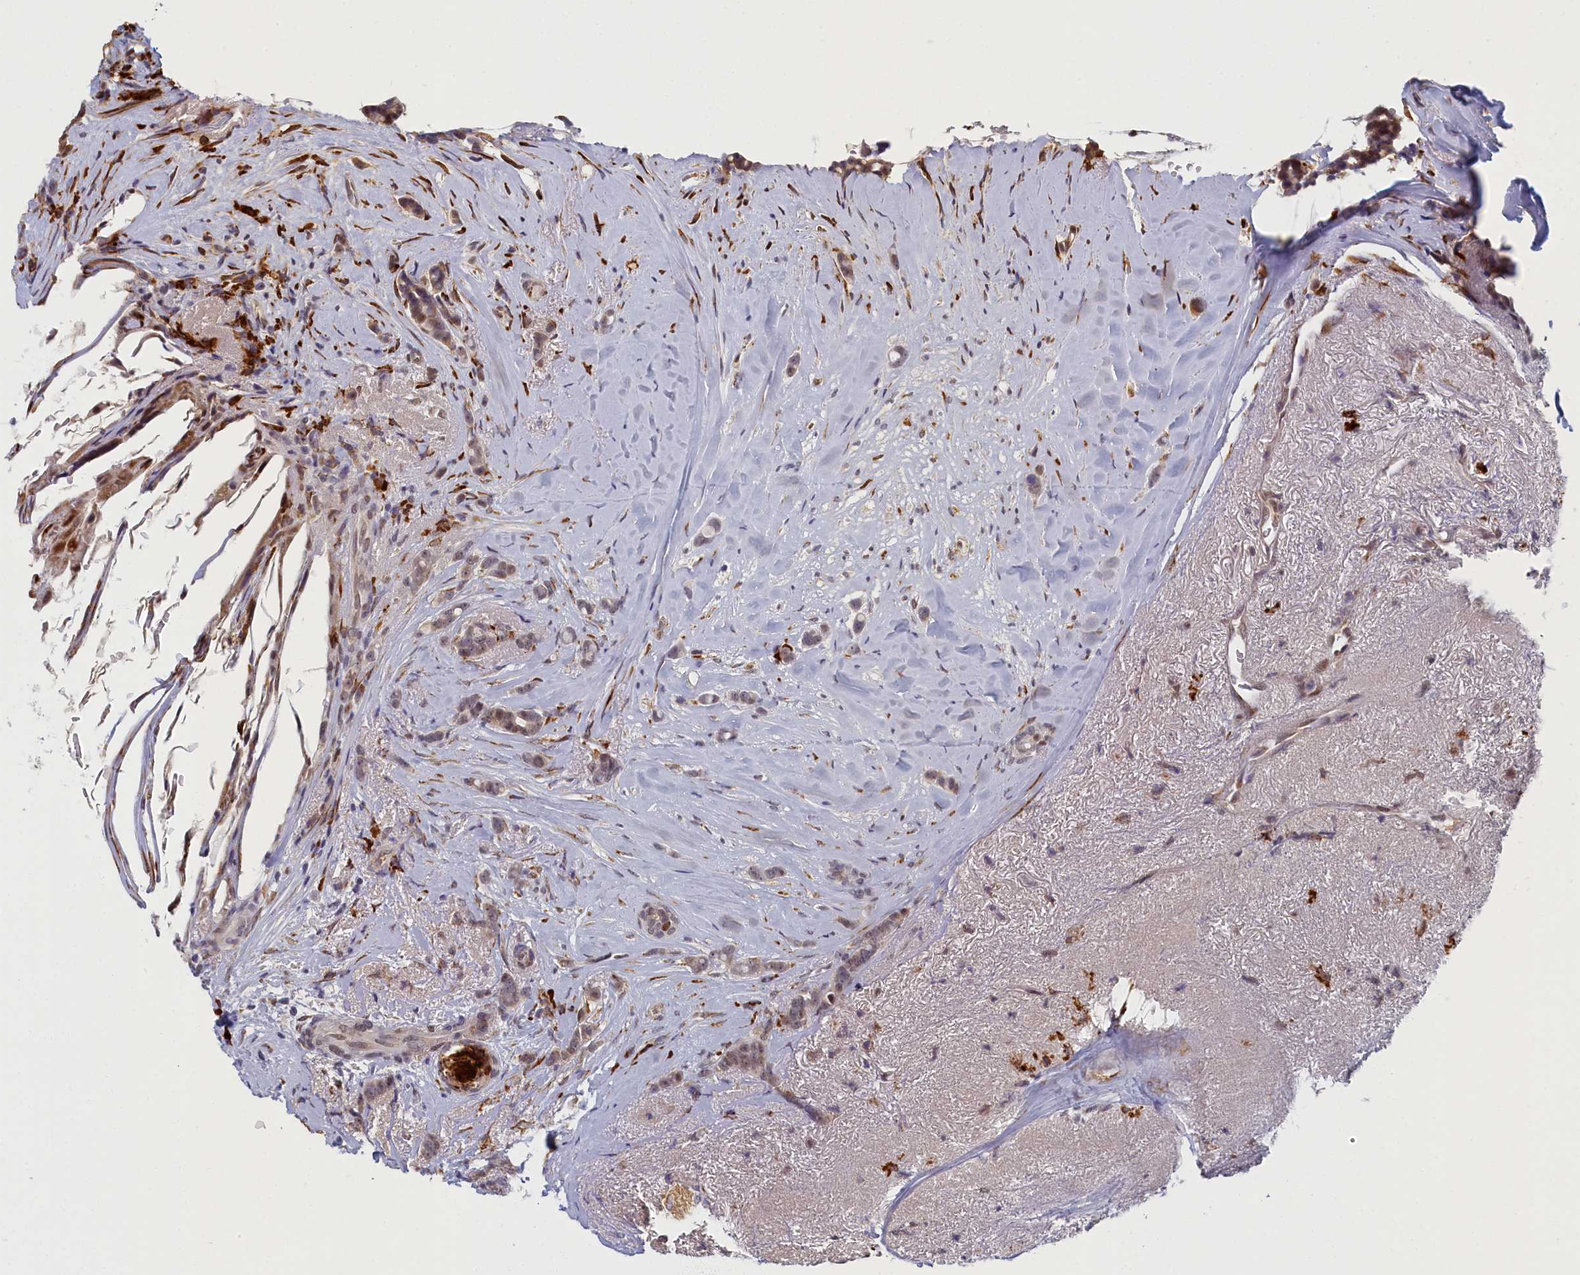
{"staining": {"intensity": "moderate", "quantity": "25%-75%", "location": "cytoplasmic/membranous,nuclear"}, "tissue": "breast cancer", "cell_type": "Tumor cells", "image_type": "cancer", "snomed": [{"axis": "morphology", "description": "Lobular carcinoma"}, {"axis": "topography", "description": "Breast"}], "caption": "High-power microscopy captured an immunohistochemistry (IHC) histopathology image of breast lobular carcinoma, revealing moderate cytoplasmic/membranous and nuclear expression in approximately 25%-75% of tumor cells.", "gene": "DNAJC17", "patient": {"sex": "female", "age": 51}}